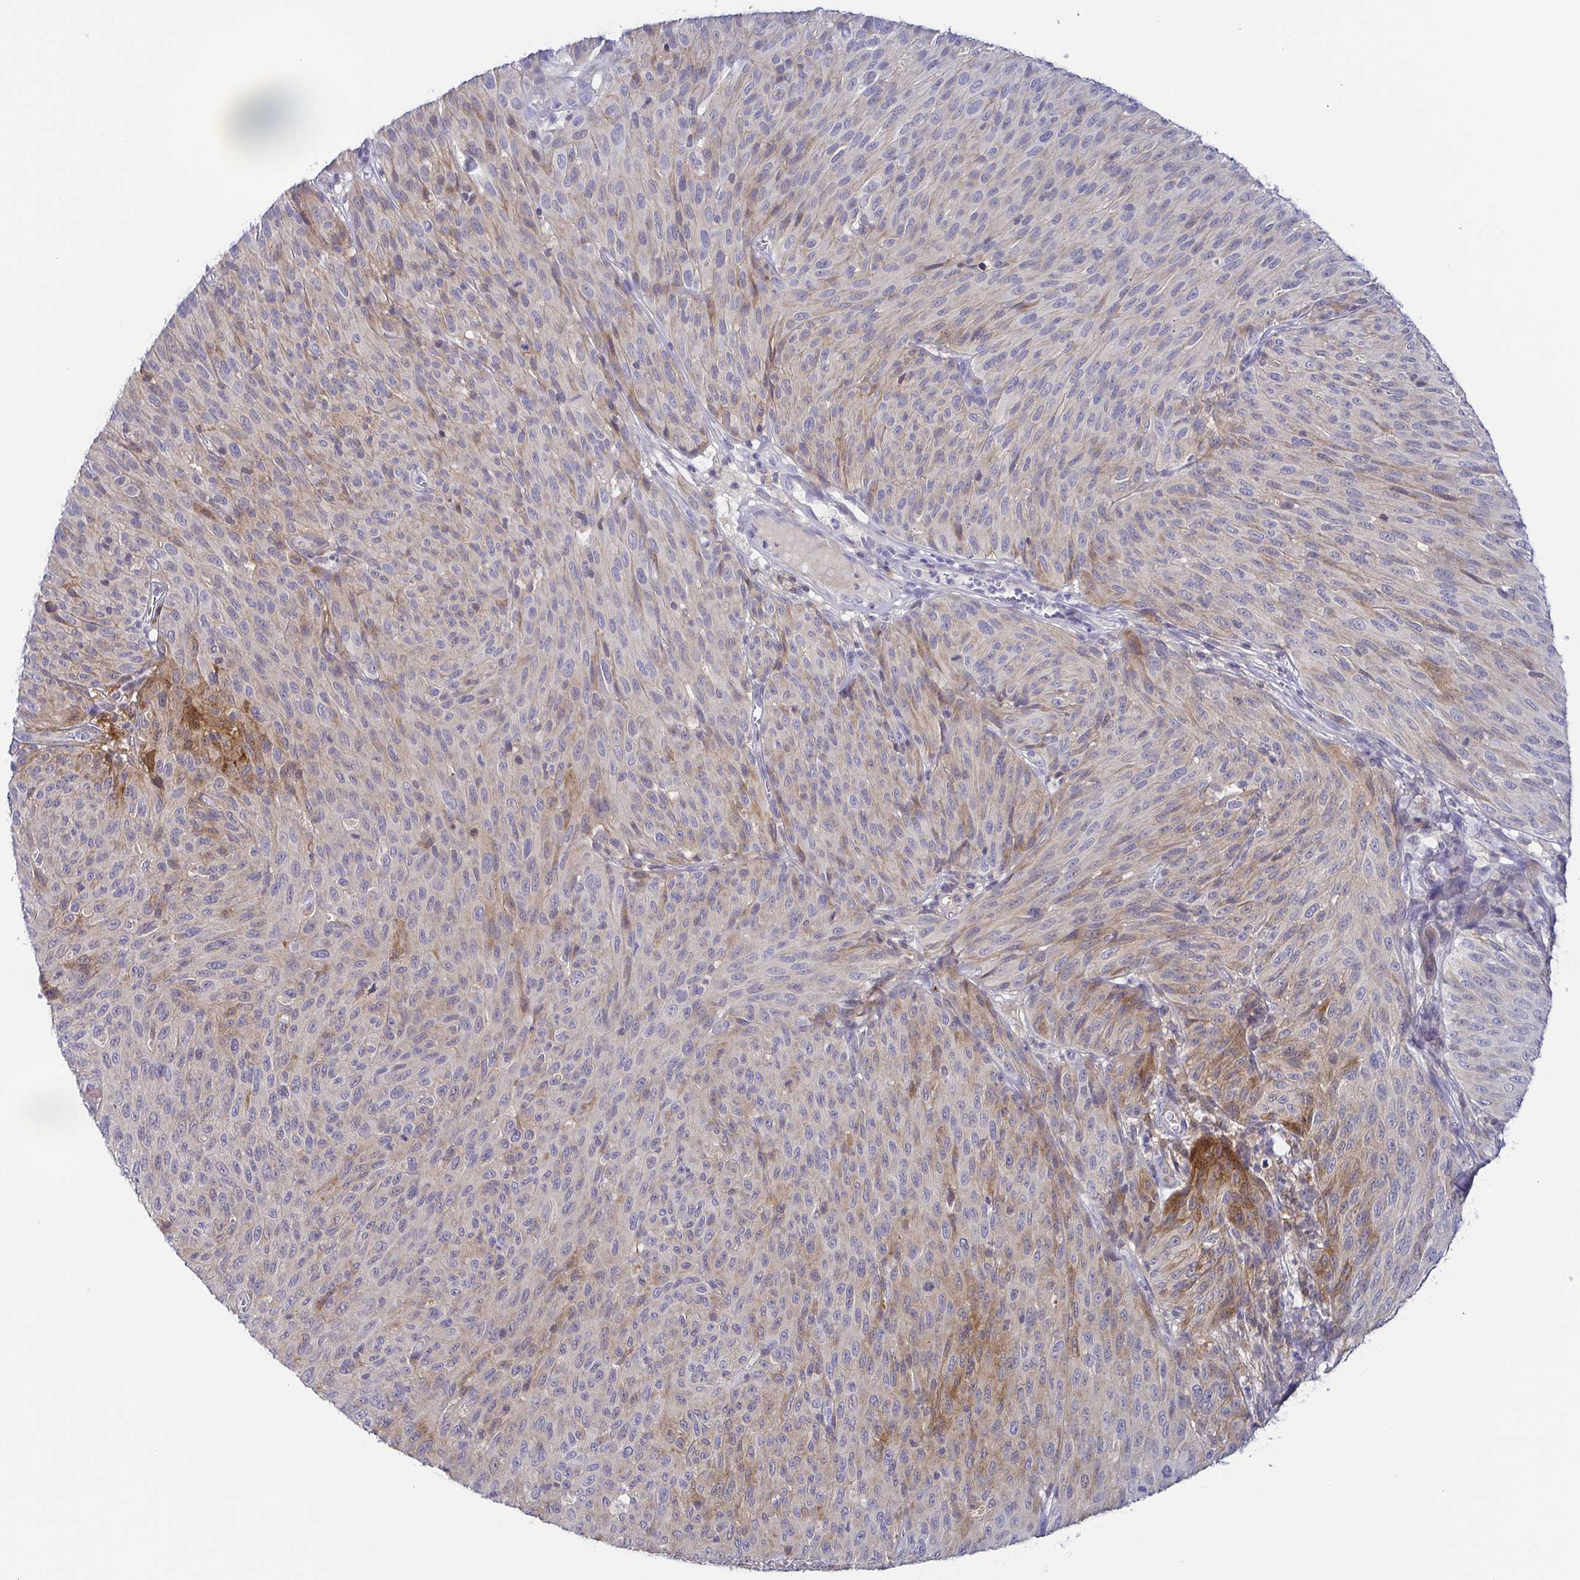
{"staining": {"intensity": "moderate", "quantity": "<25%", "location": "cytoplasmic/membranous"}, "tissue": "melanoma", "cell_type": "Tumor cells", "image_type": "cancer", "snomed": [{"axis": "morphology", "description": "Malignant melanoma, NOS"}, {"axis": "topography", "description": "Skin"}], "caption": "Tumor cells reveal low levels of moderate cytoplasmic/membranous expression in about <25% of cells in malignant melanoma.", "gene": "RNASE7", "patient": {"sex": "male", "age": 85}}